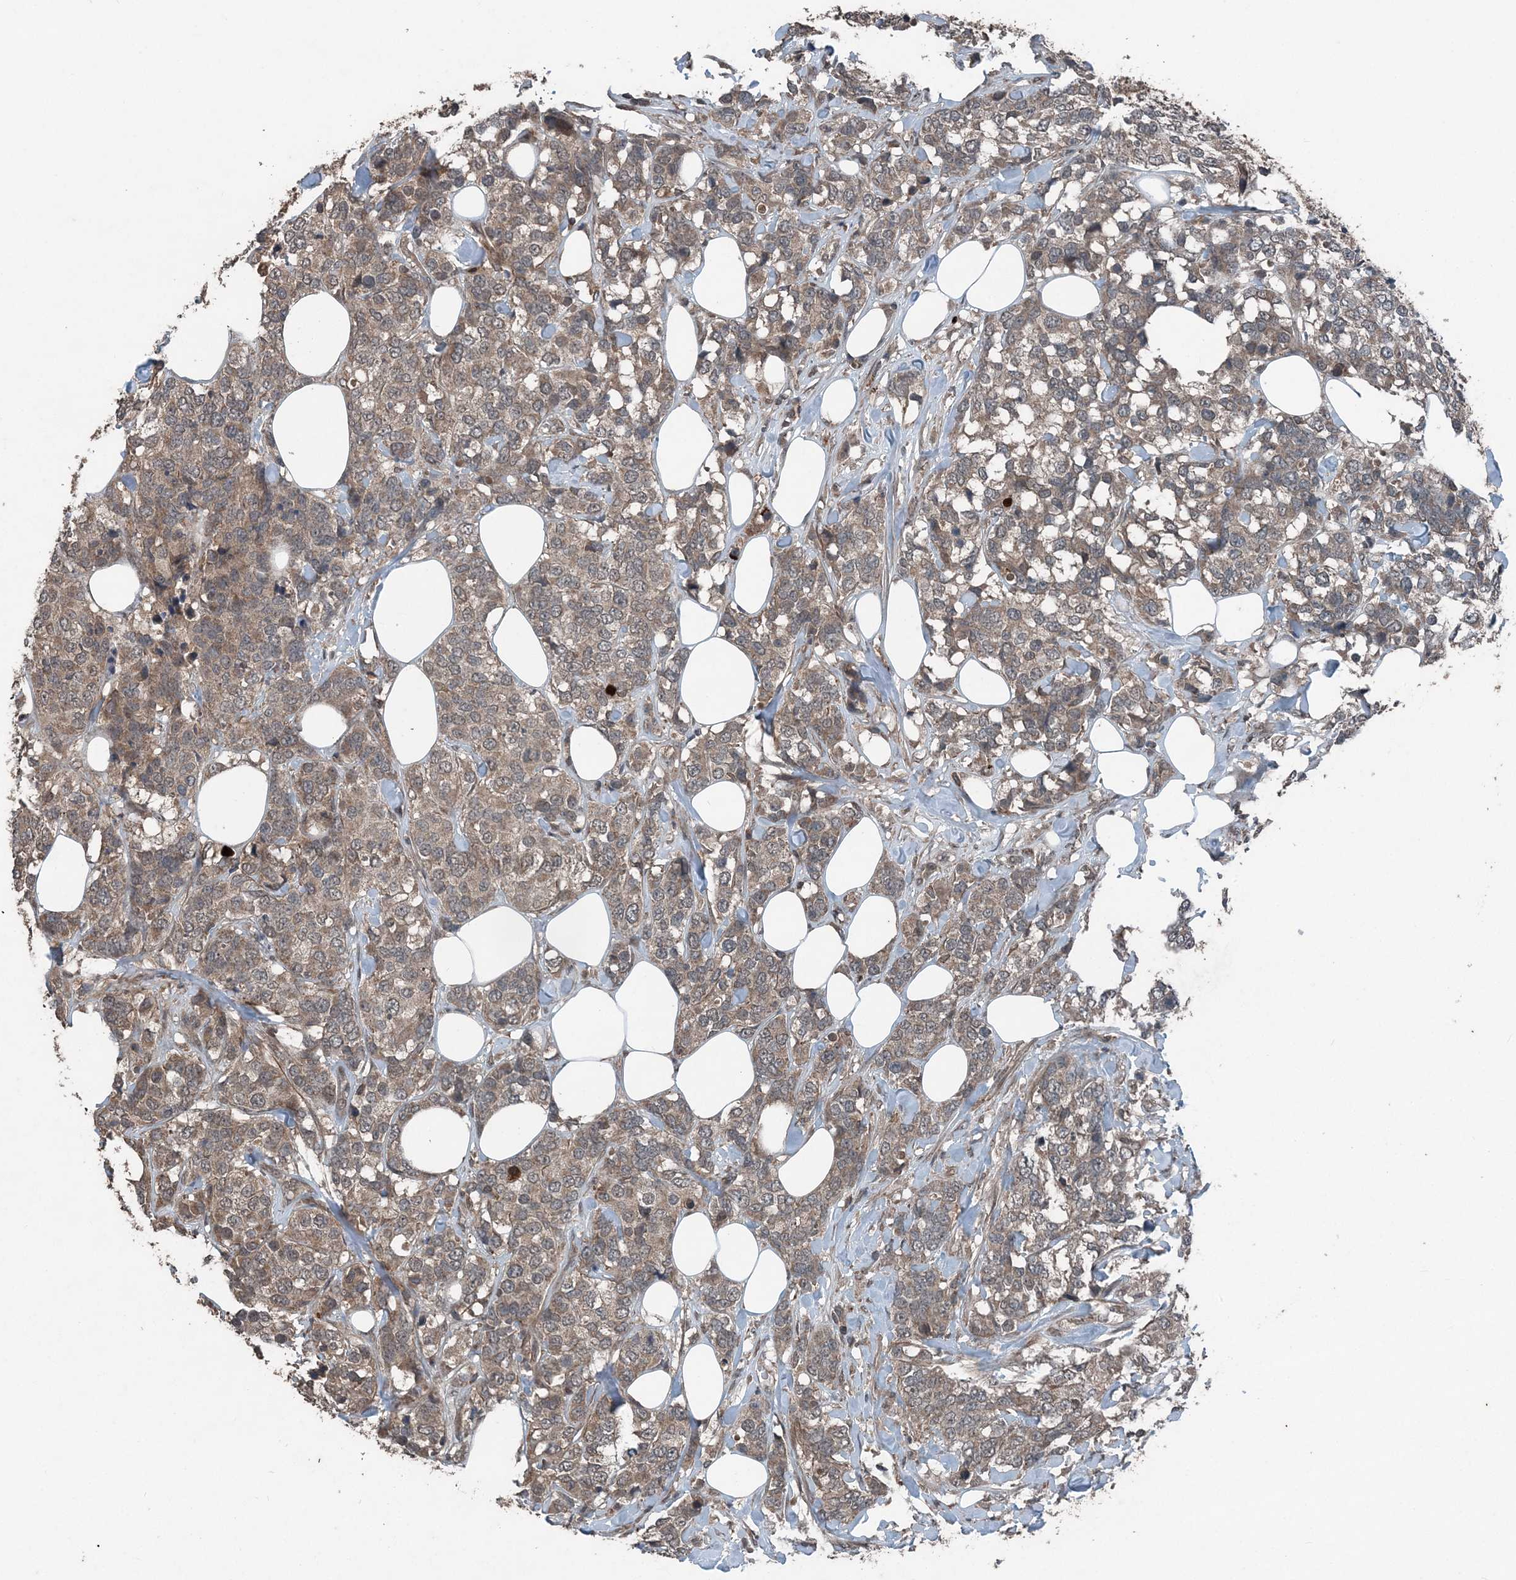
{"staining": {"intensity": "weak", "quantity": "25%-75%", "location": "cytoplasmic/membranous"}, "tissue": "breast cancer", "cell_type": "Tumor cells", "image_type": "cancer", "snomed": [{"axis": "morphology", "description": "Lobular carcinoma"}, {"axis": "topography", "description": "Breast"}], "caption": "Immunohistochemistry staining of lobular carcinoma (breast), which displays low levels of weak cytoplasmic/membranous staining in about 25%-75% of tumor cells indicating weak cytoplasmic/membranous protein expression. The staining was performed using DAB (3,3'-diaminobenzidine) (brown) for protein detection and nuclei were counterstained in hematoxylin (blue).", "gene": "CFL1", "patient": {"sex": "female", "age": 59}}